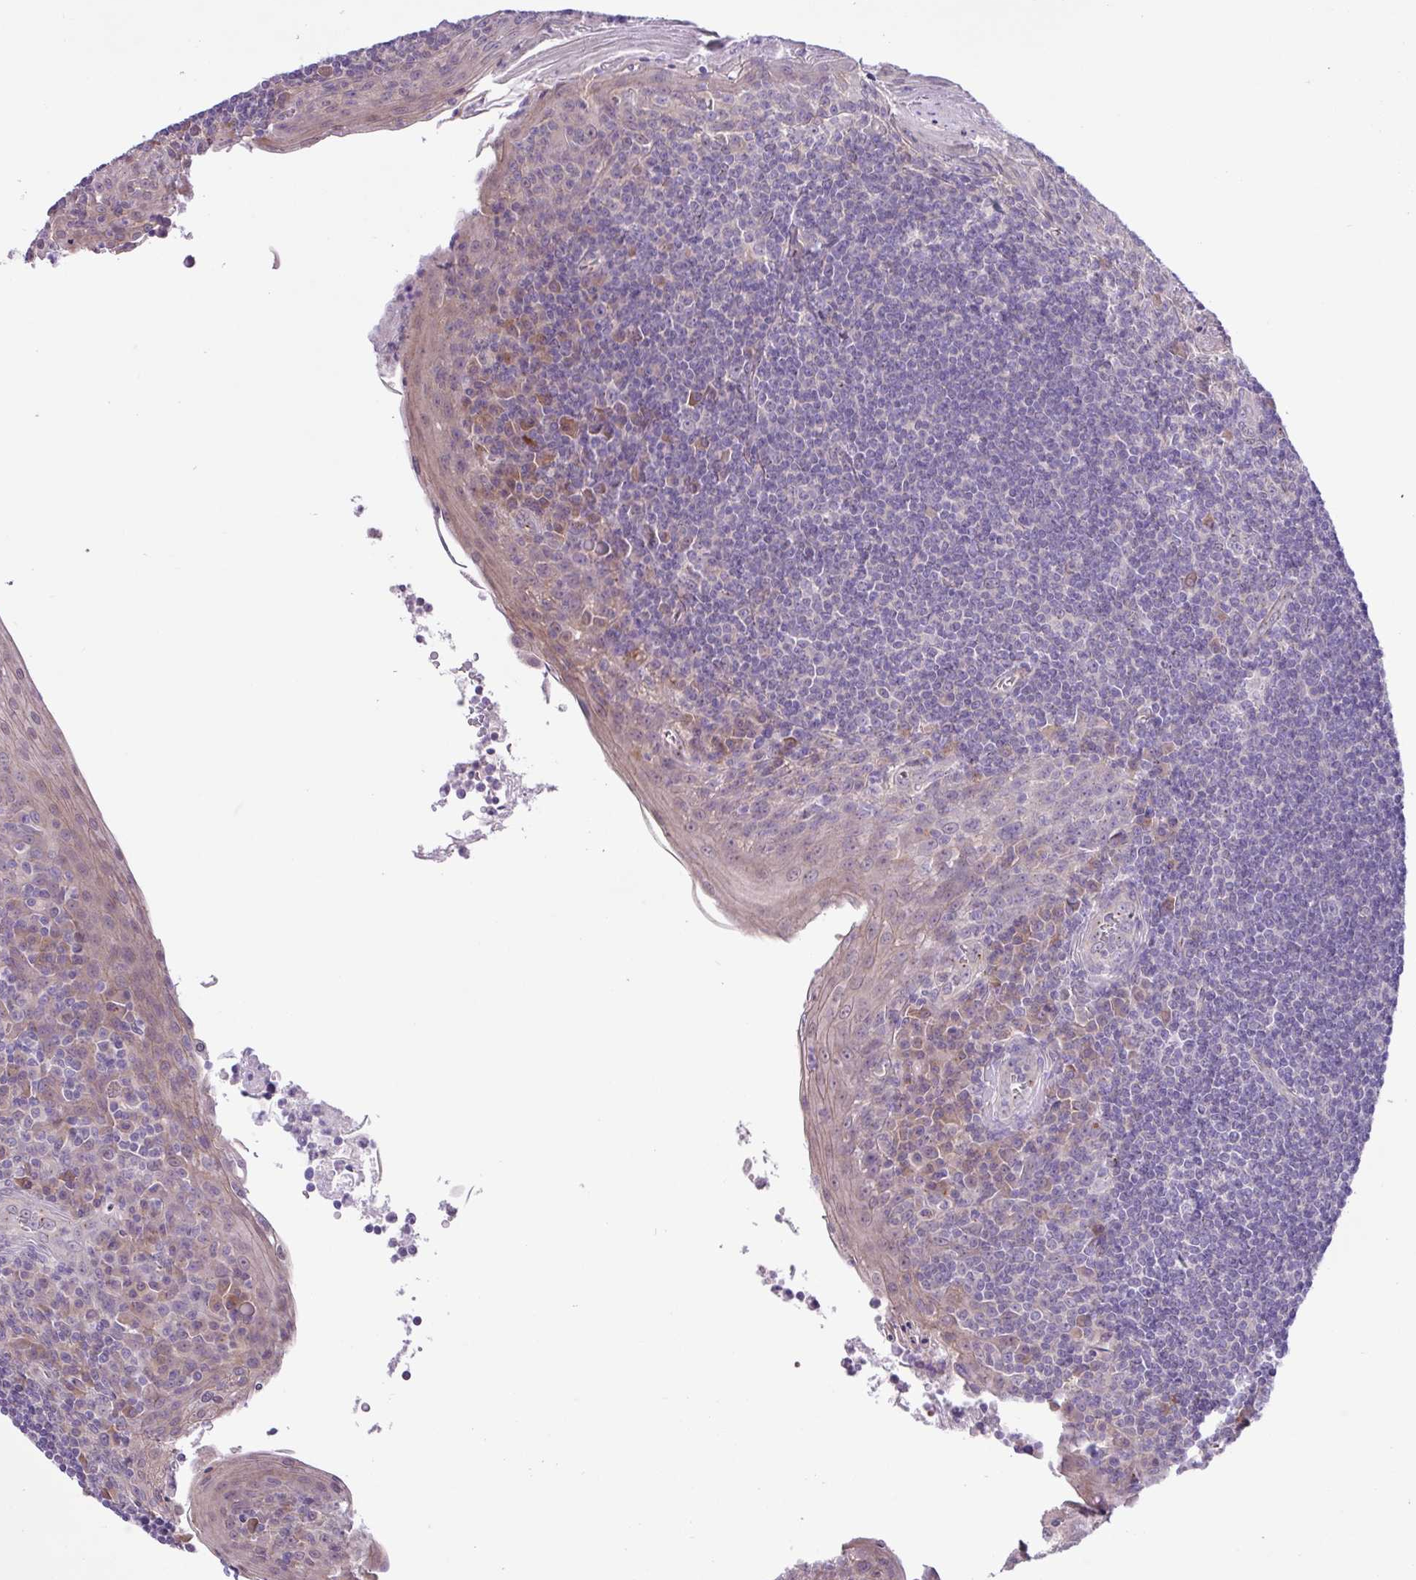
{"staining": {"intensity": "weak", "quantity": "<25%", "location": "cytoplasmic/membranous"}, "tissue": "tonsil", "cell_type": "Germinal center cells", "image_type": "normal", "snomed": [{"axis": "morphology", "description": "Normal tissue, NOS"}, {"axis": "topography", "description": "Tonsil"}], "caption": "Germinal center cells are negative for protein expression in unremarkable human tonsil. (DAB IHC with hematoxylin counter stain).", "gene": "SPINK8", "patient": {"sex": "male", "age": 27}}